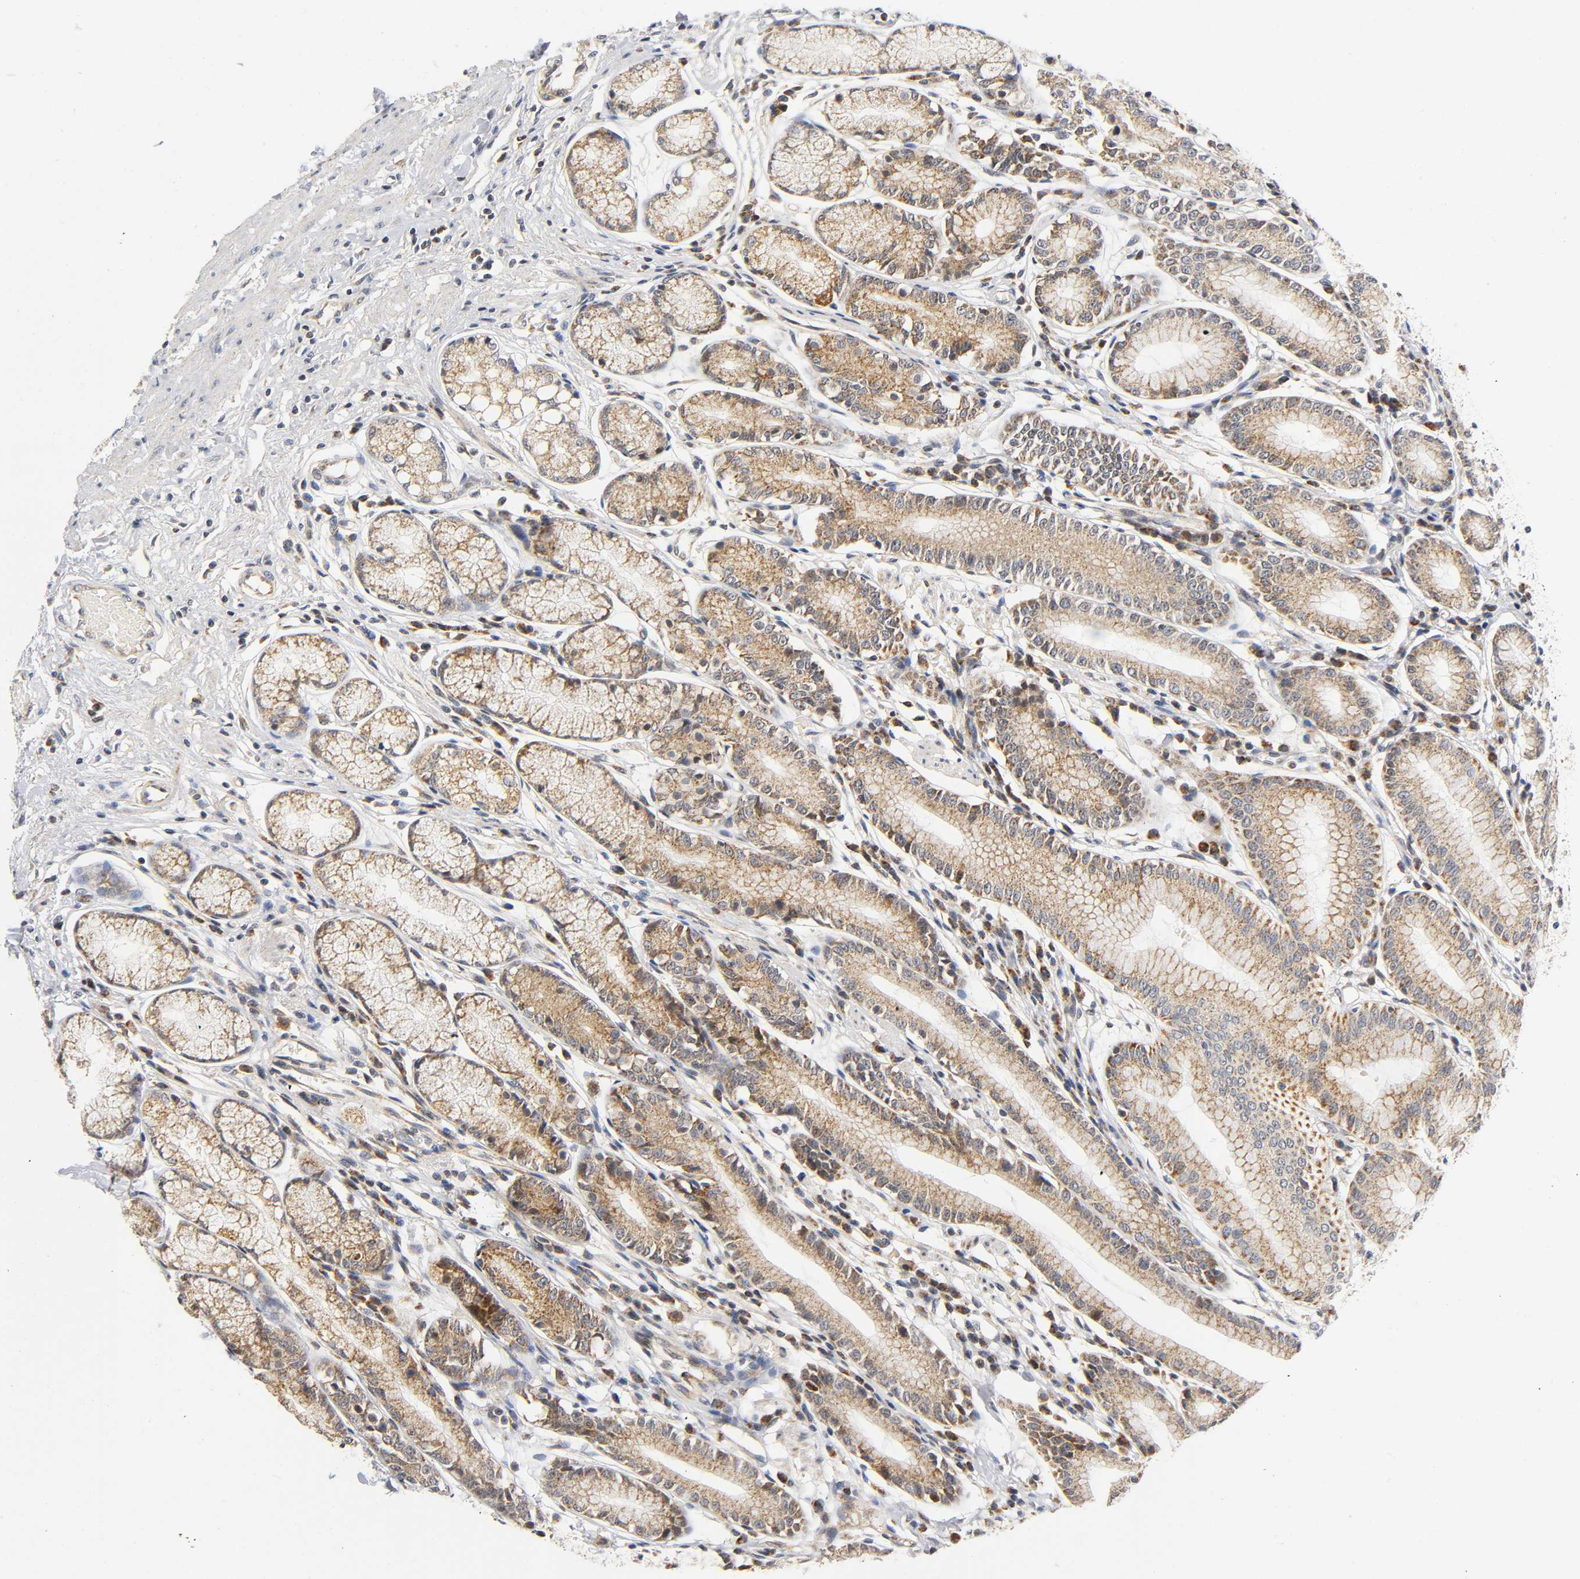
{"staining": {"intensity": "moderate", "quantity": ">75%", "location": "cytoplasmic/membranous"}, "tissue": "stomach", "cell_type": "Glandular cells", "image_type": "normal", "snomed": [{"axis": "morphology", "description": "Normal tissue, NOS"}, {"axis": "morphology", "description": "Inflammation, NOS"}, {"axis": "topography", "description": "Stomach, lower"}], "caption": "Benign stomach demonstrates moderate cytoplasmic/membranous positivity in approximately >75% of glandular cells, visualized by immunohistochemistry.", "gene": "NRP1", "patient": {"sex": "male", "age": 59}}